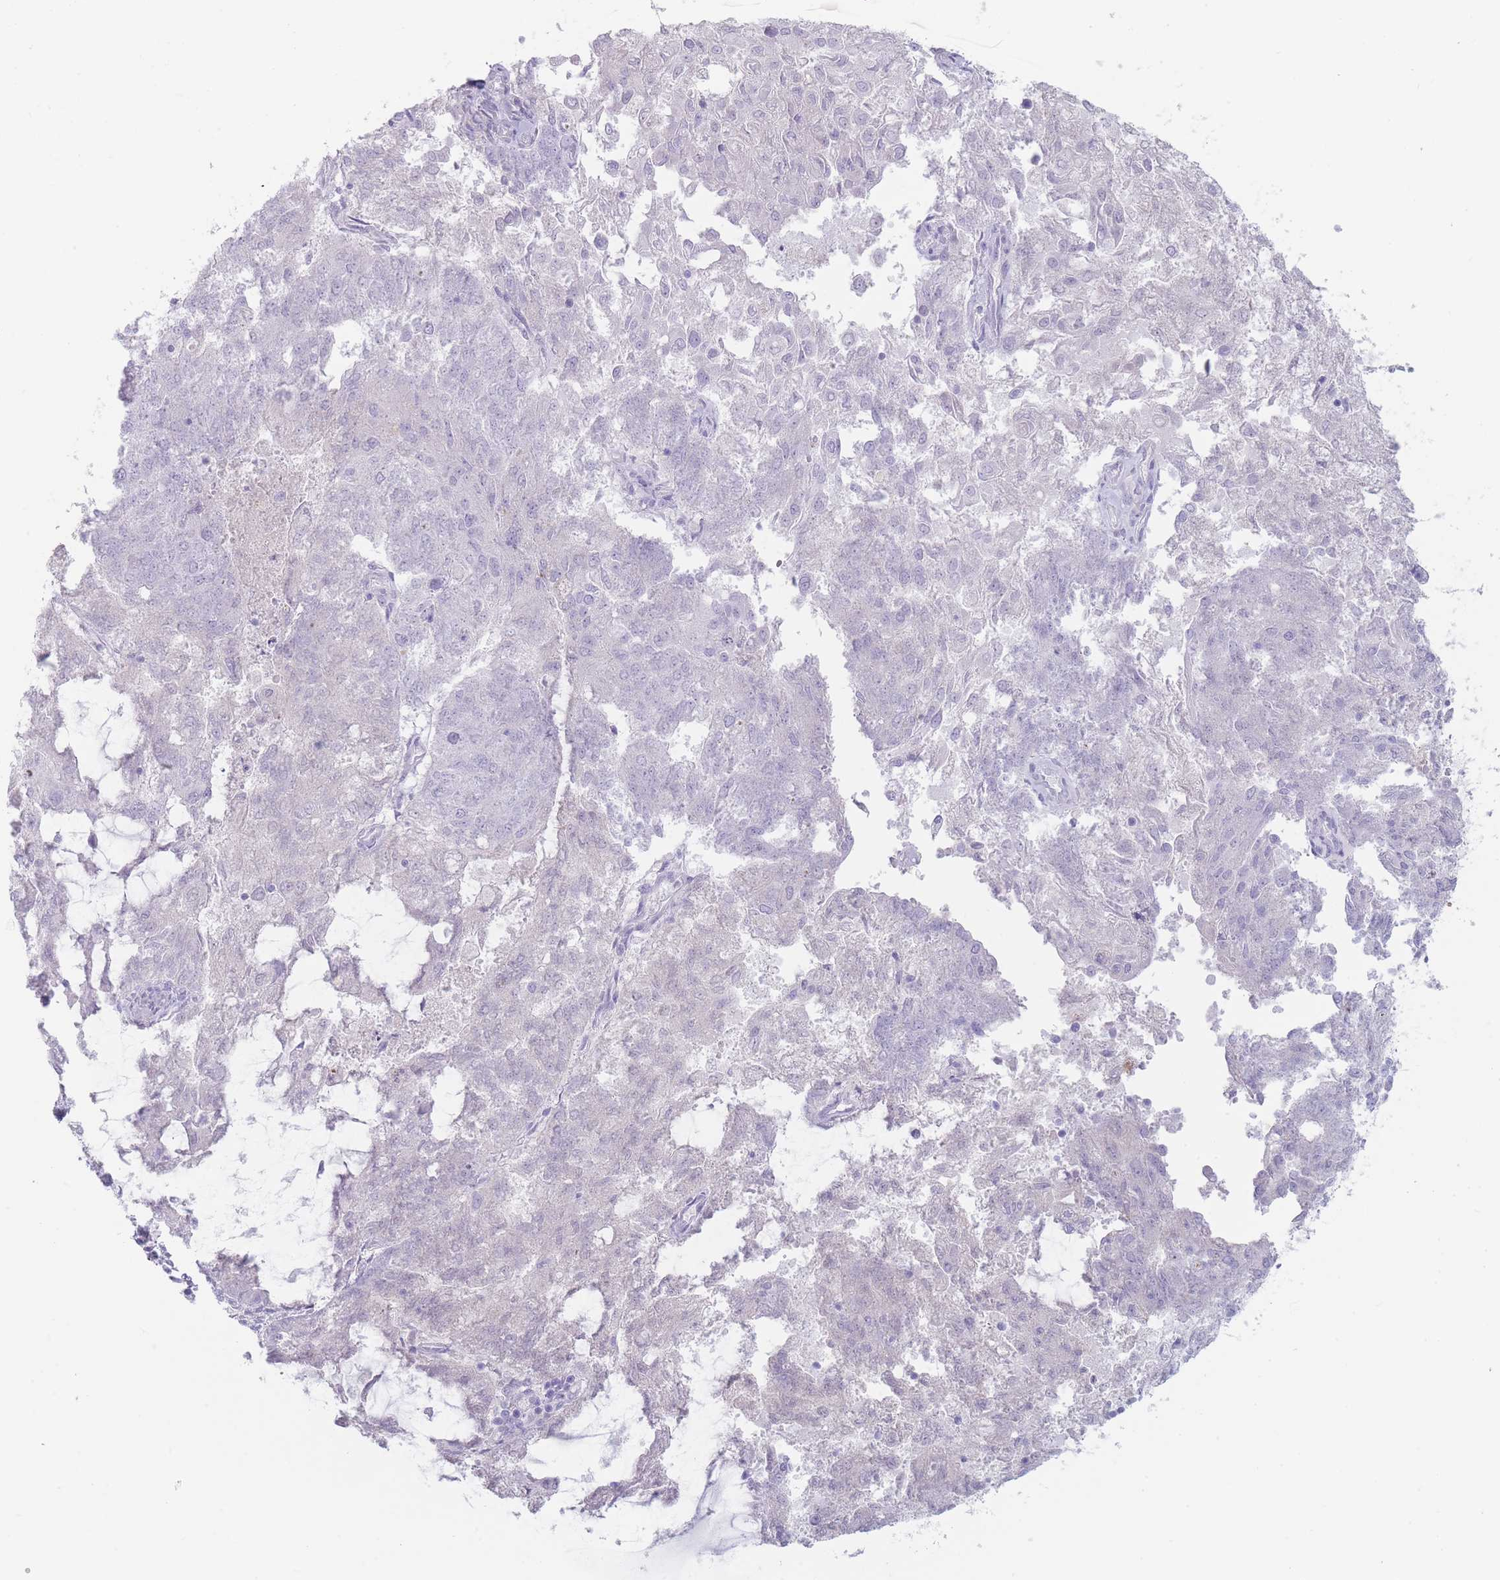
{"staining": {"intensity": "negative", "quantity": "none", "location": "none"}, "tissue": "endometrial cancer", "cell_type": "Tumor cells", "image_type": "cancer", "snomed": [{"axis": "morphology", "description": "Adenocarcinoma, NOS"}, {"axis": "topography", "description": "Endometrium"}], "caption": "Endometrial cancer (adenocarcinoma) was stained to show a protein in brown. There is no significant expression in tumor cells.", "gene": "GPR12", "patient": {"sex": "female", "age": 82}}